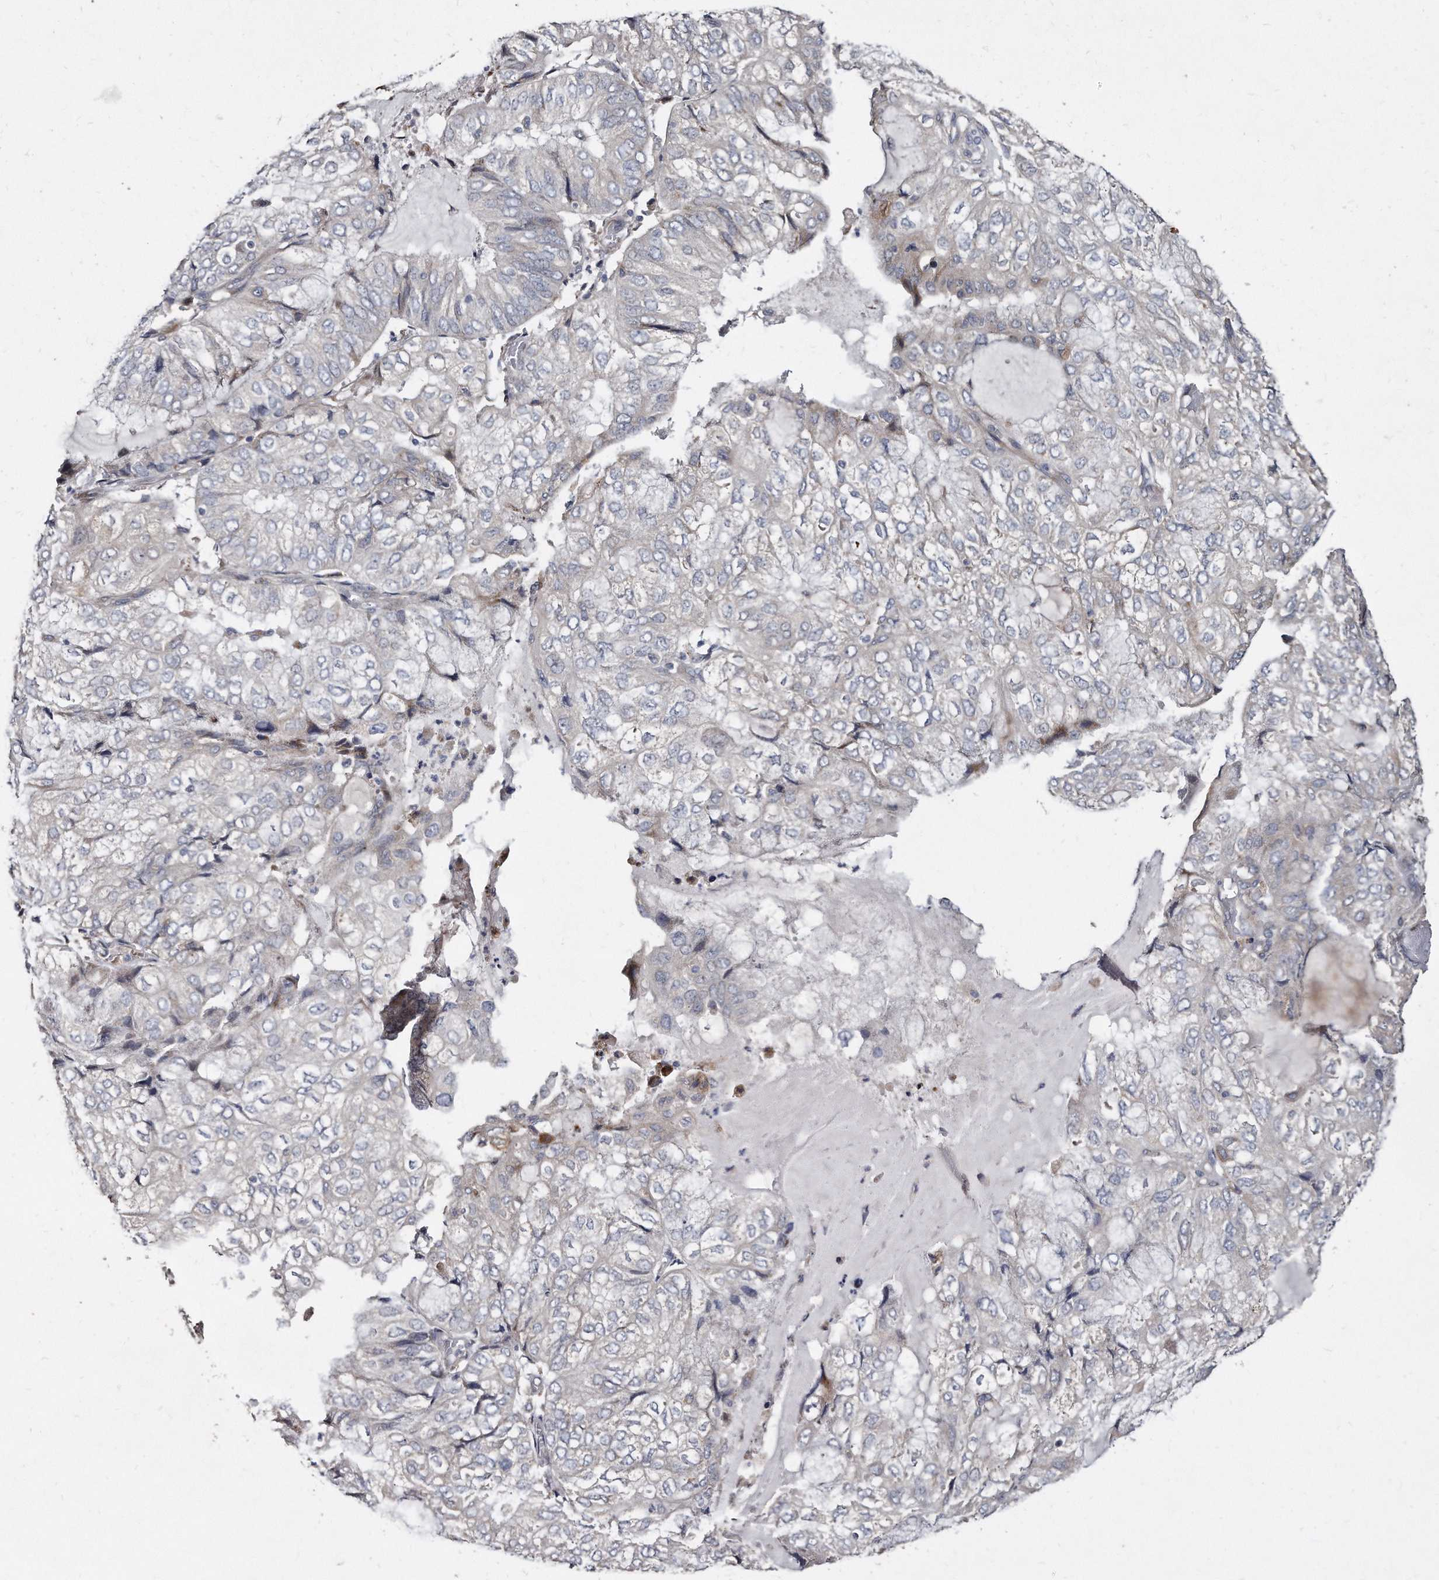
{"staining": {"intensity": "weak", "quantity": "<25%", "location": "cytoplasmic/membranous"}, "tissue": "endometrial cancer", "cell_type": "Tumor cells", "image_type": "cancer", "snomed": [{"axis": "morphology", "description": "Adenocarcinoma, NOS"}, {"axis": "topography", "description": "Endometrium"}], "caption": "The immunohistochemistry image has no significant positivity in tumor cells of adenocarcinoma (endometrial) tissue. The staining was performed using DAB (3,3'-diaminobenzidine) to visualize the protein expression in brown, while the nuclei were stained in blue with hematoxylin (Magnification: 20x).", "gene": "KLHDC3", "patient": {"sex": "female", "age": 81}}